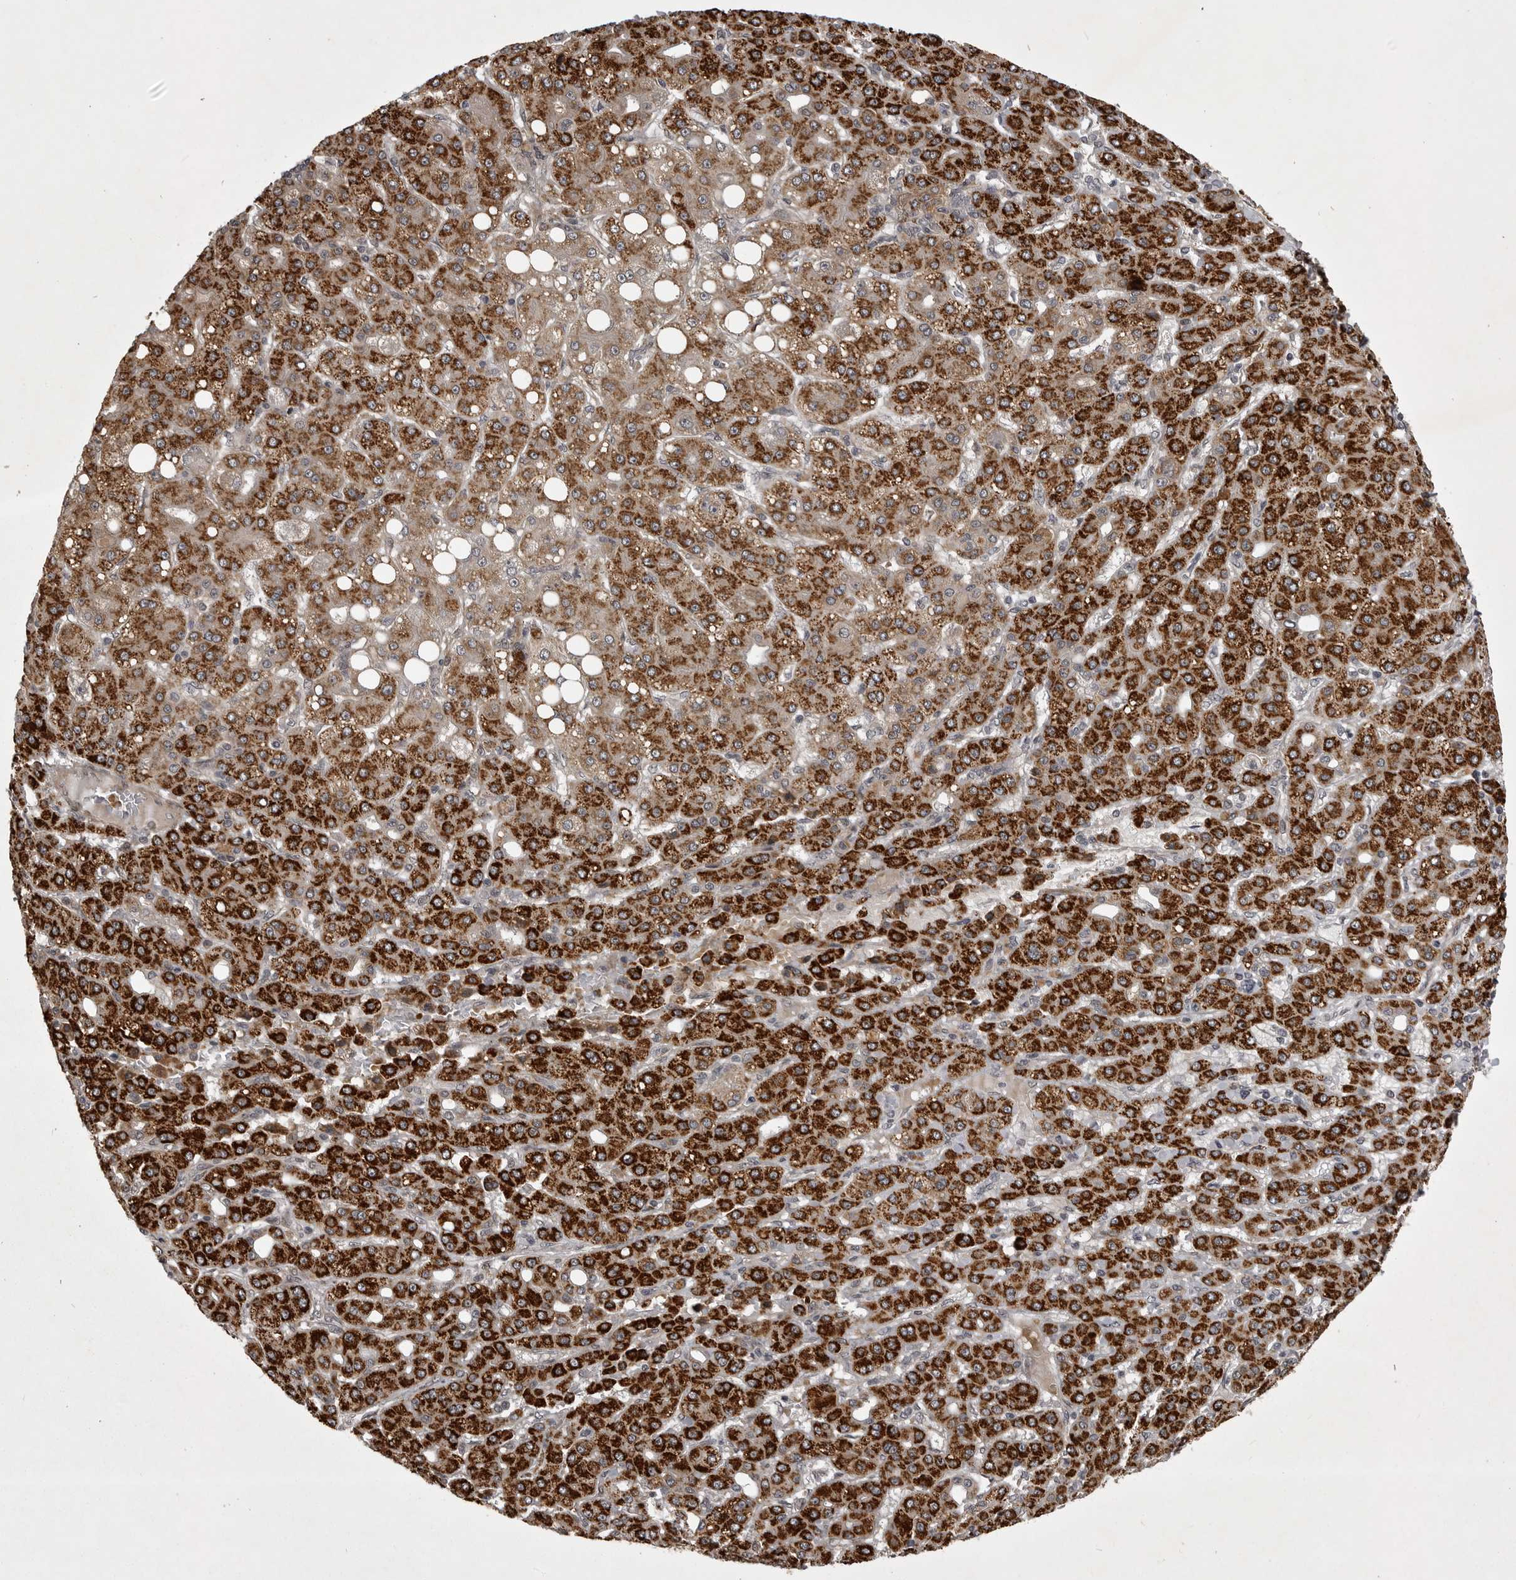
{"staining": {"intensity": "strong", "quantity": ">75%", "location": "cytoplasmic/membranous"}, "tissue": "liver cancer", "cell_type": "Tumor cells", "image_type": "cancer", "snomed": [{"axis": "morphology", "description": "Carcinoma, Hepatocellular, NOS"}, {"axis": "topography", "description": "Liver"}], "caption": "A histopathology image showing strong cytoplasmic/membranous staining in approximately >75% of tumor cells in liver cancer, as visualized by brown immunohistochemical staining.", "gene": "SNX16", "patient": {"sex": "male", "age": 65}}